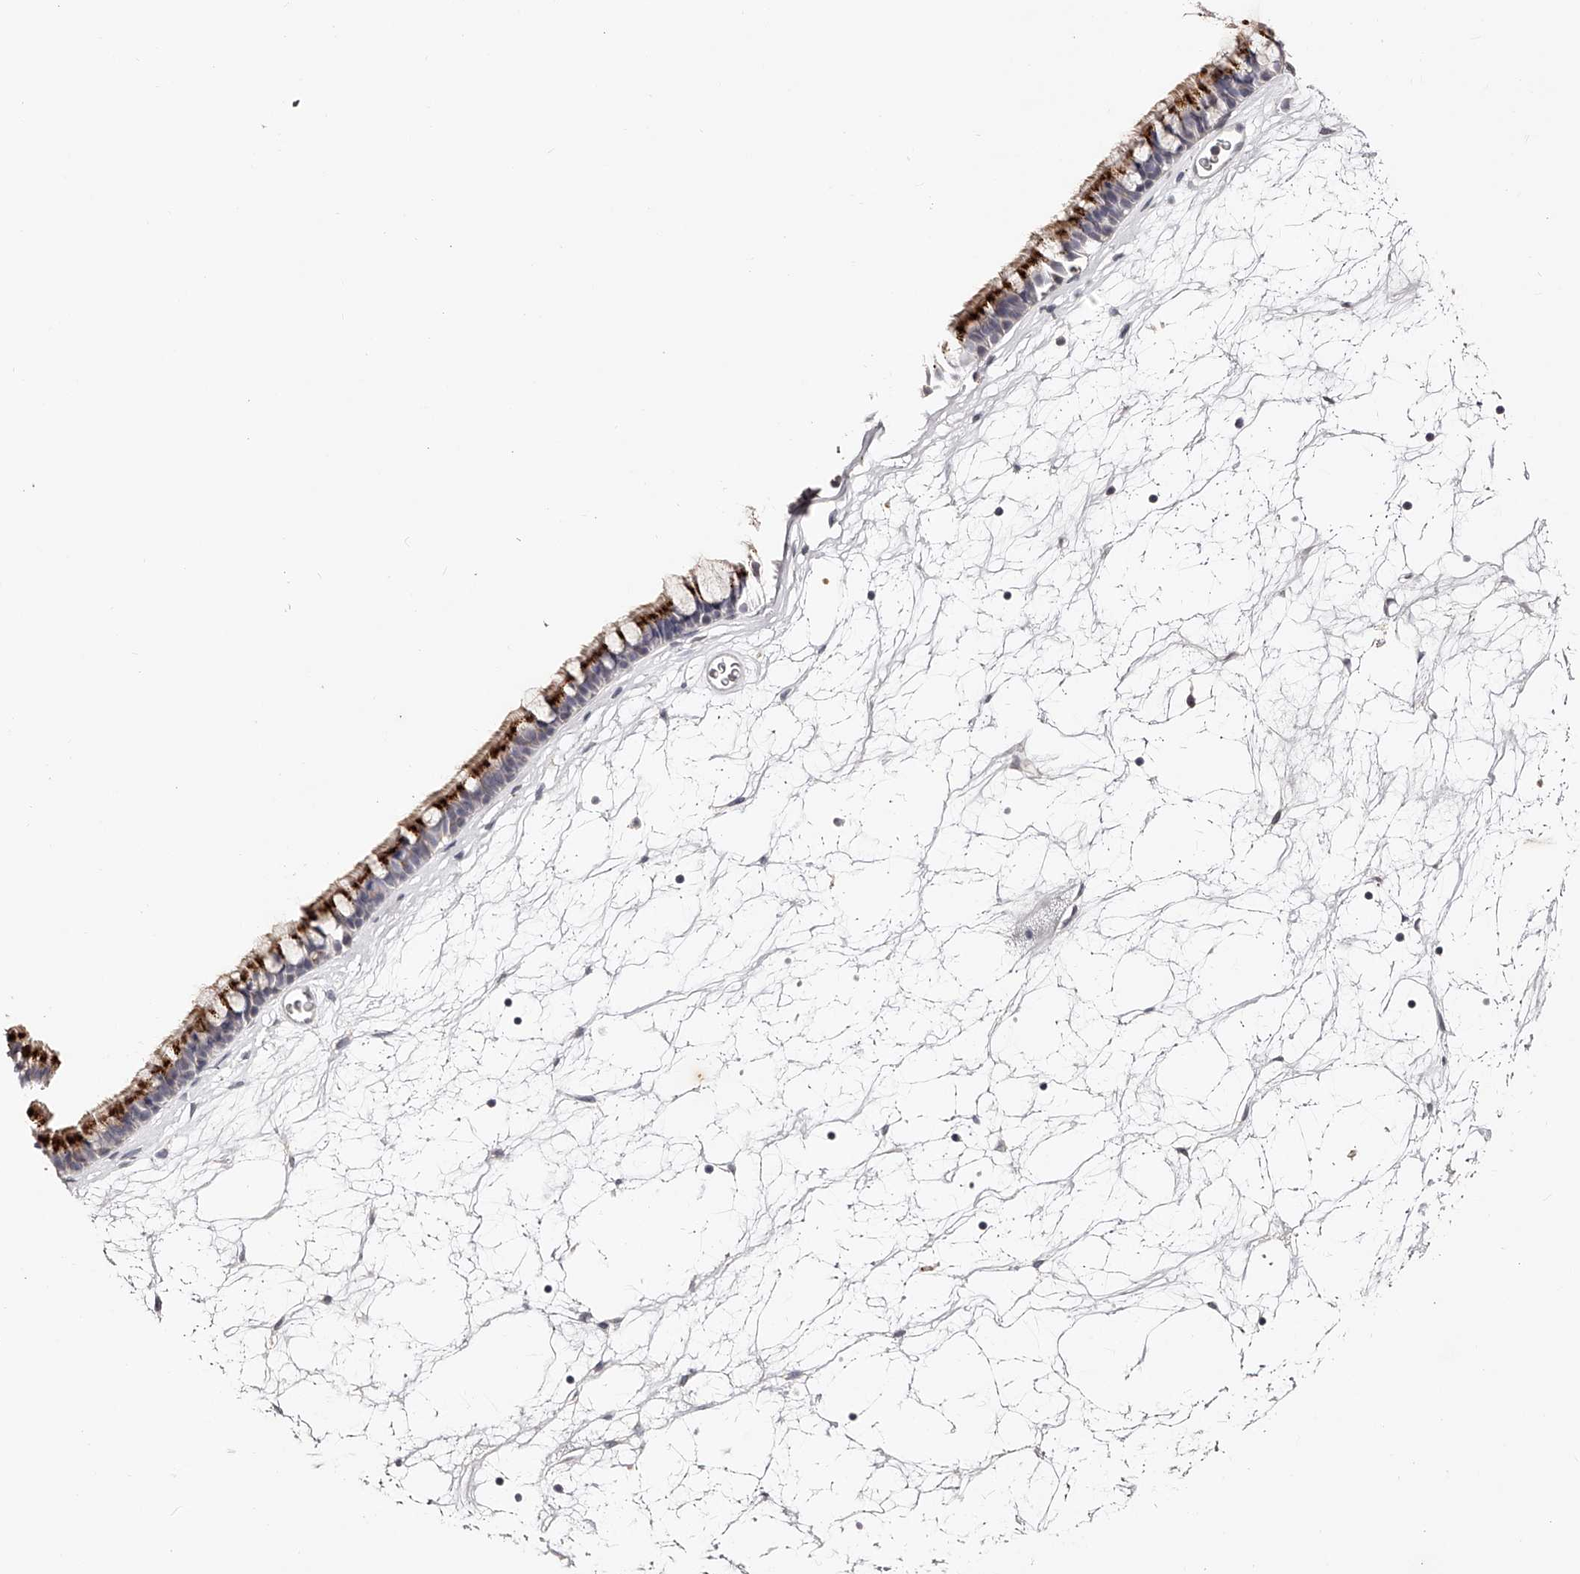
{"staining": {"intensity": "strong", "quantity": "25%-75%", "location": "cytoplasmic/membranous"}, "tissue": "nasopharynx", "cell_type": "Respiratory epithelial cells", "image_type": "normal", "snomed": [{"axis": "morphology", "description": "Normal tissue, NOS"}, {"axis": "topography", "description": "Nasopharynx"}], "caption": "Immunohistochemistry (IHC) of unremarkable nasopharynx exhibits high levels of strong cytoplasmic/membranous staining in about 25%-75% of respiratory epithelial cells. Nuclei are stained in blue.", "gene": "SLC35D3", "patient": {"sex": "male", "age": 64}}